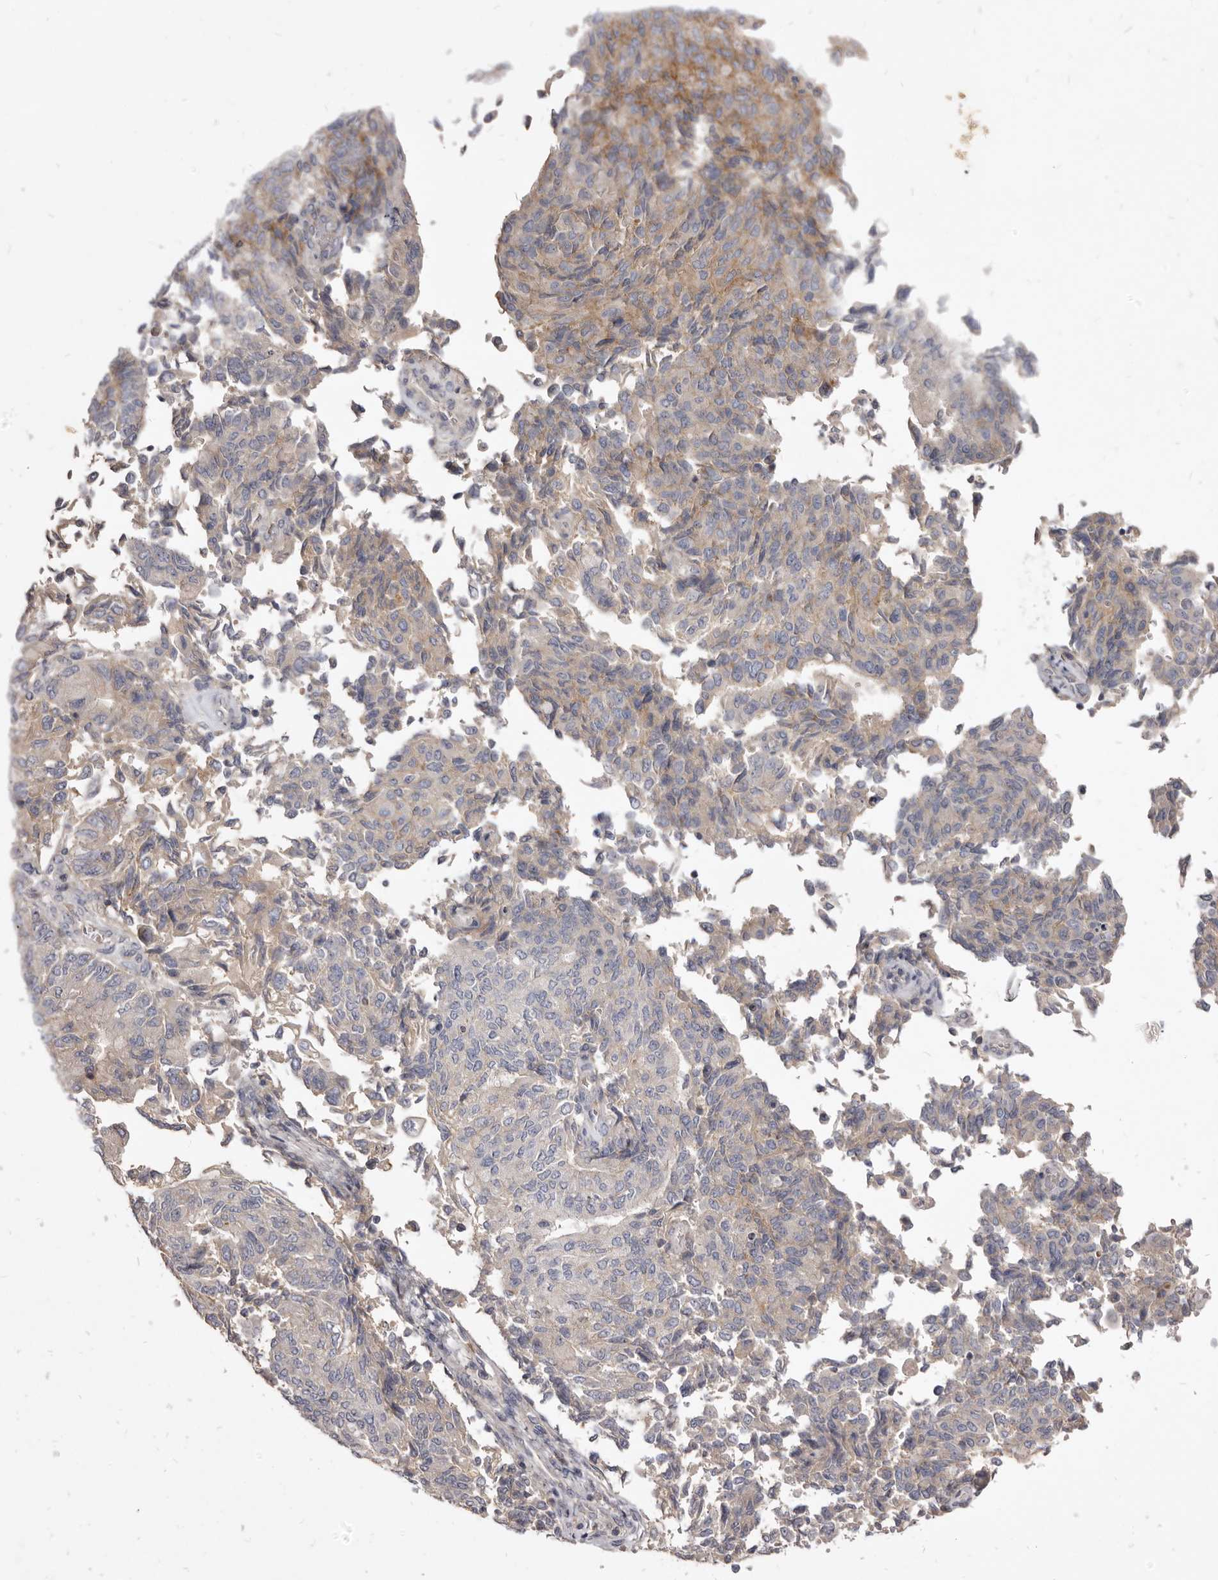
{"staining": {"intensity": "weak", "quantity": "<25%", "location": "cytoplasmic/membranous"}, "tissue": "endometrial cancer", "cell_type": "Tumor cells", "image_type": "cancer", "snomed": [{"axis": "morphology", "description": "Adenocarcinoma, NOS"}, {"axis": "topography", "description": "Endometrium"}], "caption": "There is no significant staining in tumor cells of endometrial cancer.", "gene": "FAS", "patient": {"sex": "female", "age": 80}}